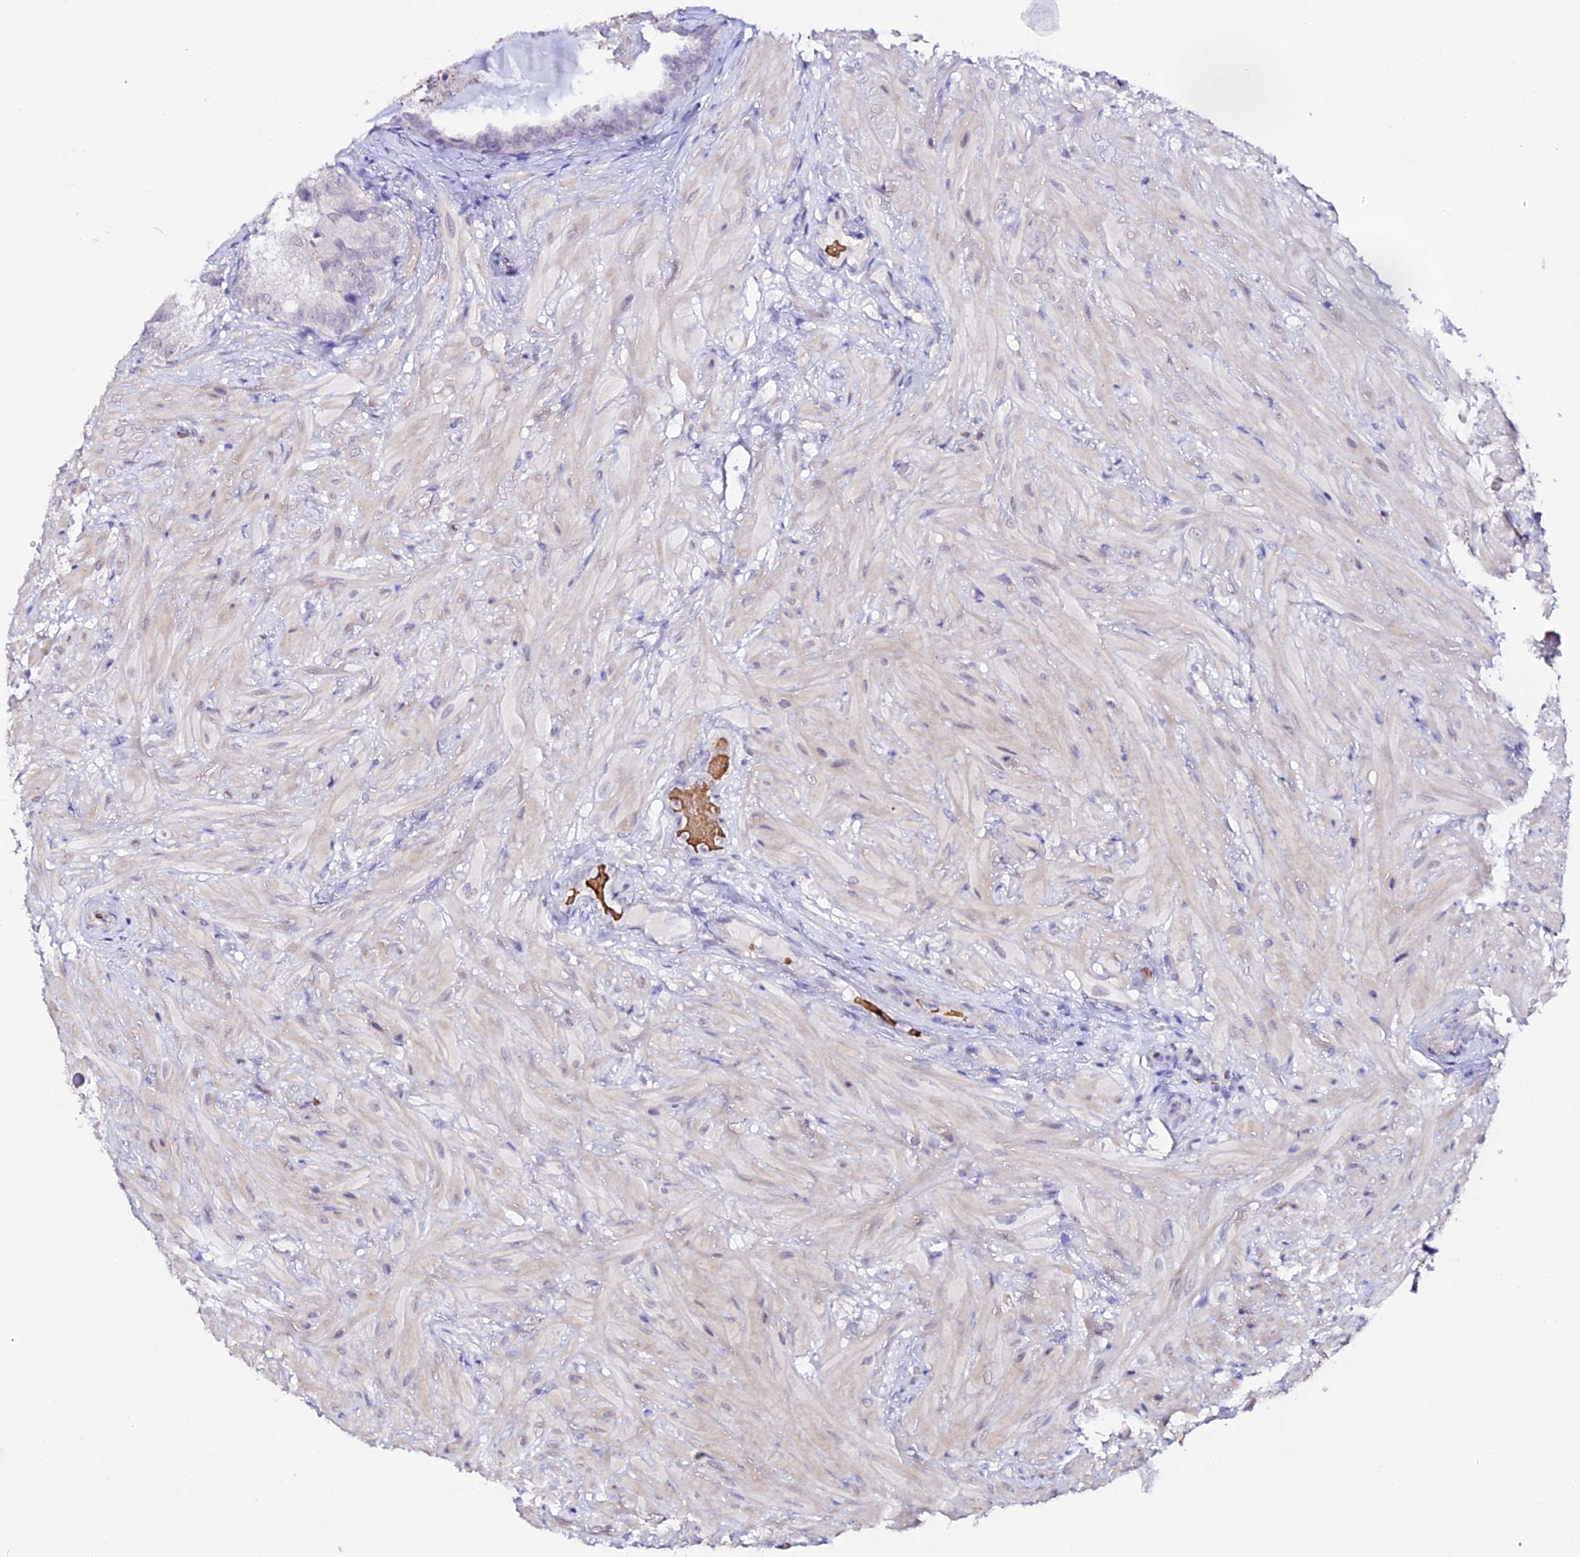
{"staining": {"intensity": "negative", "quantity": "none", "location": "none"}, "tissue": "seminal vesicle", "cell_type": "Glandular cells", "image_type": "normal", "snomed": [{"axis": "morphology", "description": "Normal tissue, NOS"}, {"axis": "topography", "description": "Seminal veicle"}, {"axis": "topography", "description": "Peripheral nerve tissue"}], "caption": "This is an immunohistochemistry (IHC) micrograph of normal seminal vesicle. There is no staining in glandular cells.", "gene": "CFAP45", "patient": {"sex": "male", "age": 67}}